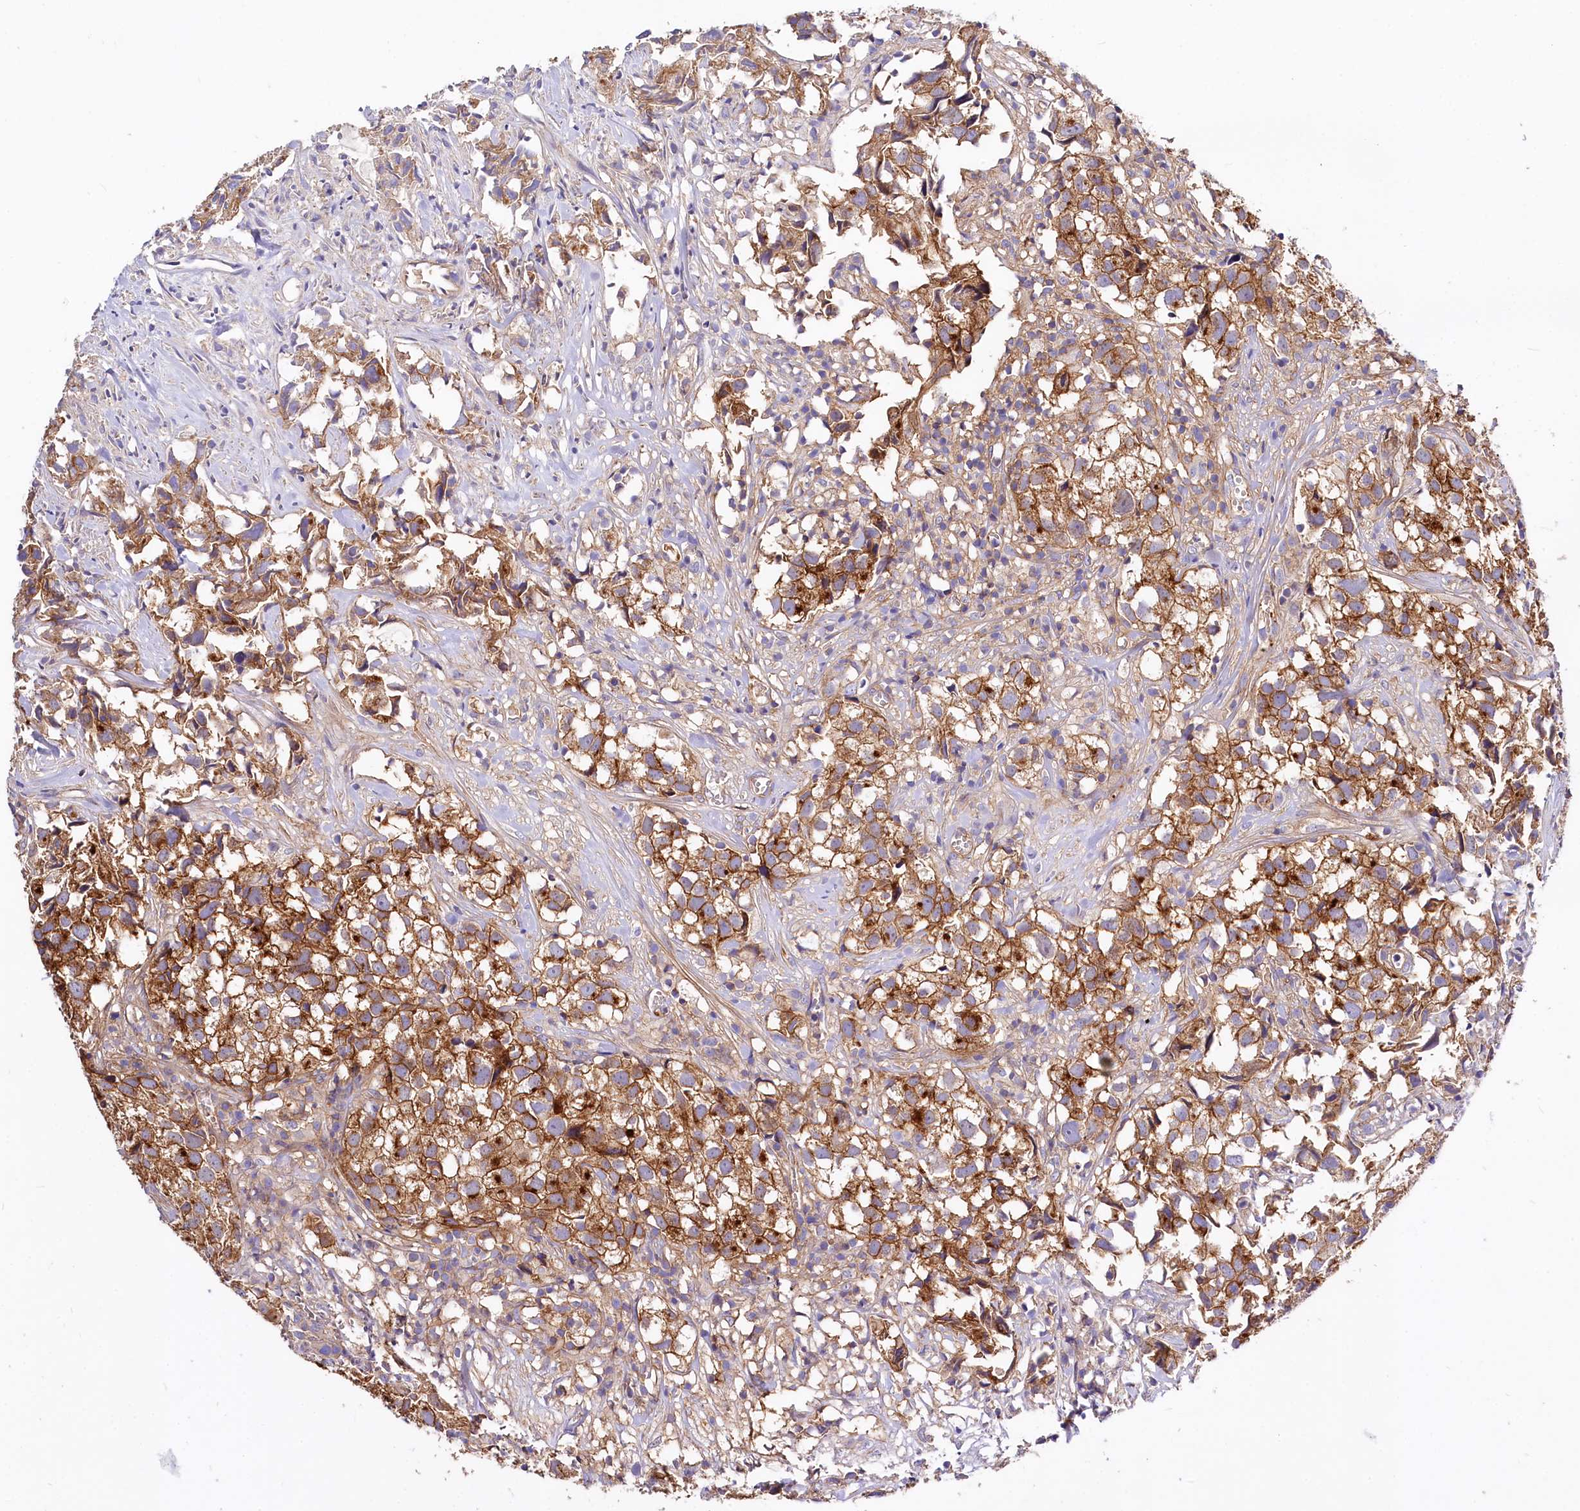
{"staining": {"intensity": "moderate", "quantity": ">75%", "location": "cytoplasmic/membranous"}, "tissue": "urothelial cancer", "cell_type": "Tumor cells", "image_type": "cancer", "snomed": [{"axis": "morphology", "description": "Urothelial carcinoma, High grade"}, {"axis": "topography", "description": "Urinary bladder"}], "caption": "A high-resolution photomicrograph shows immunohistochemistry staining of urothelial cancer, which reveals moderate cytoplasmic/membranous expression in about >75% of tumor cells.", "gene": "ANO6", "patient": {"sex": "female", "age": 75}}